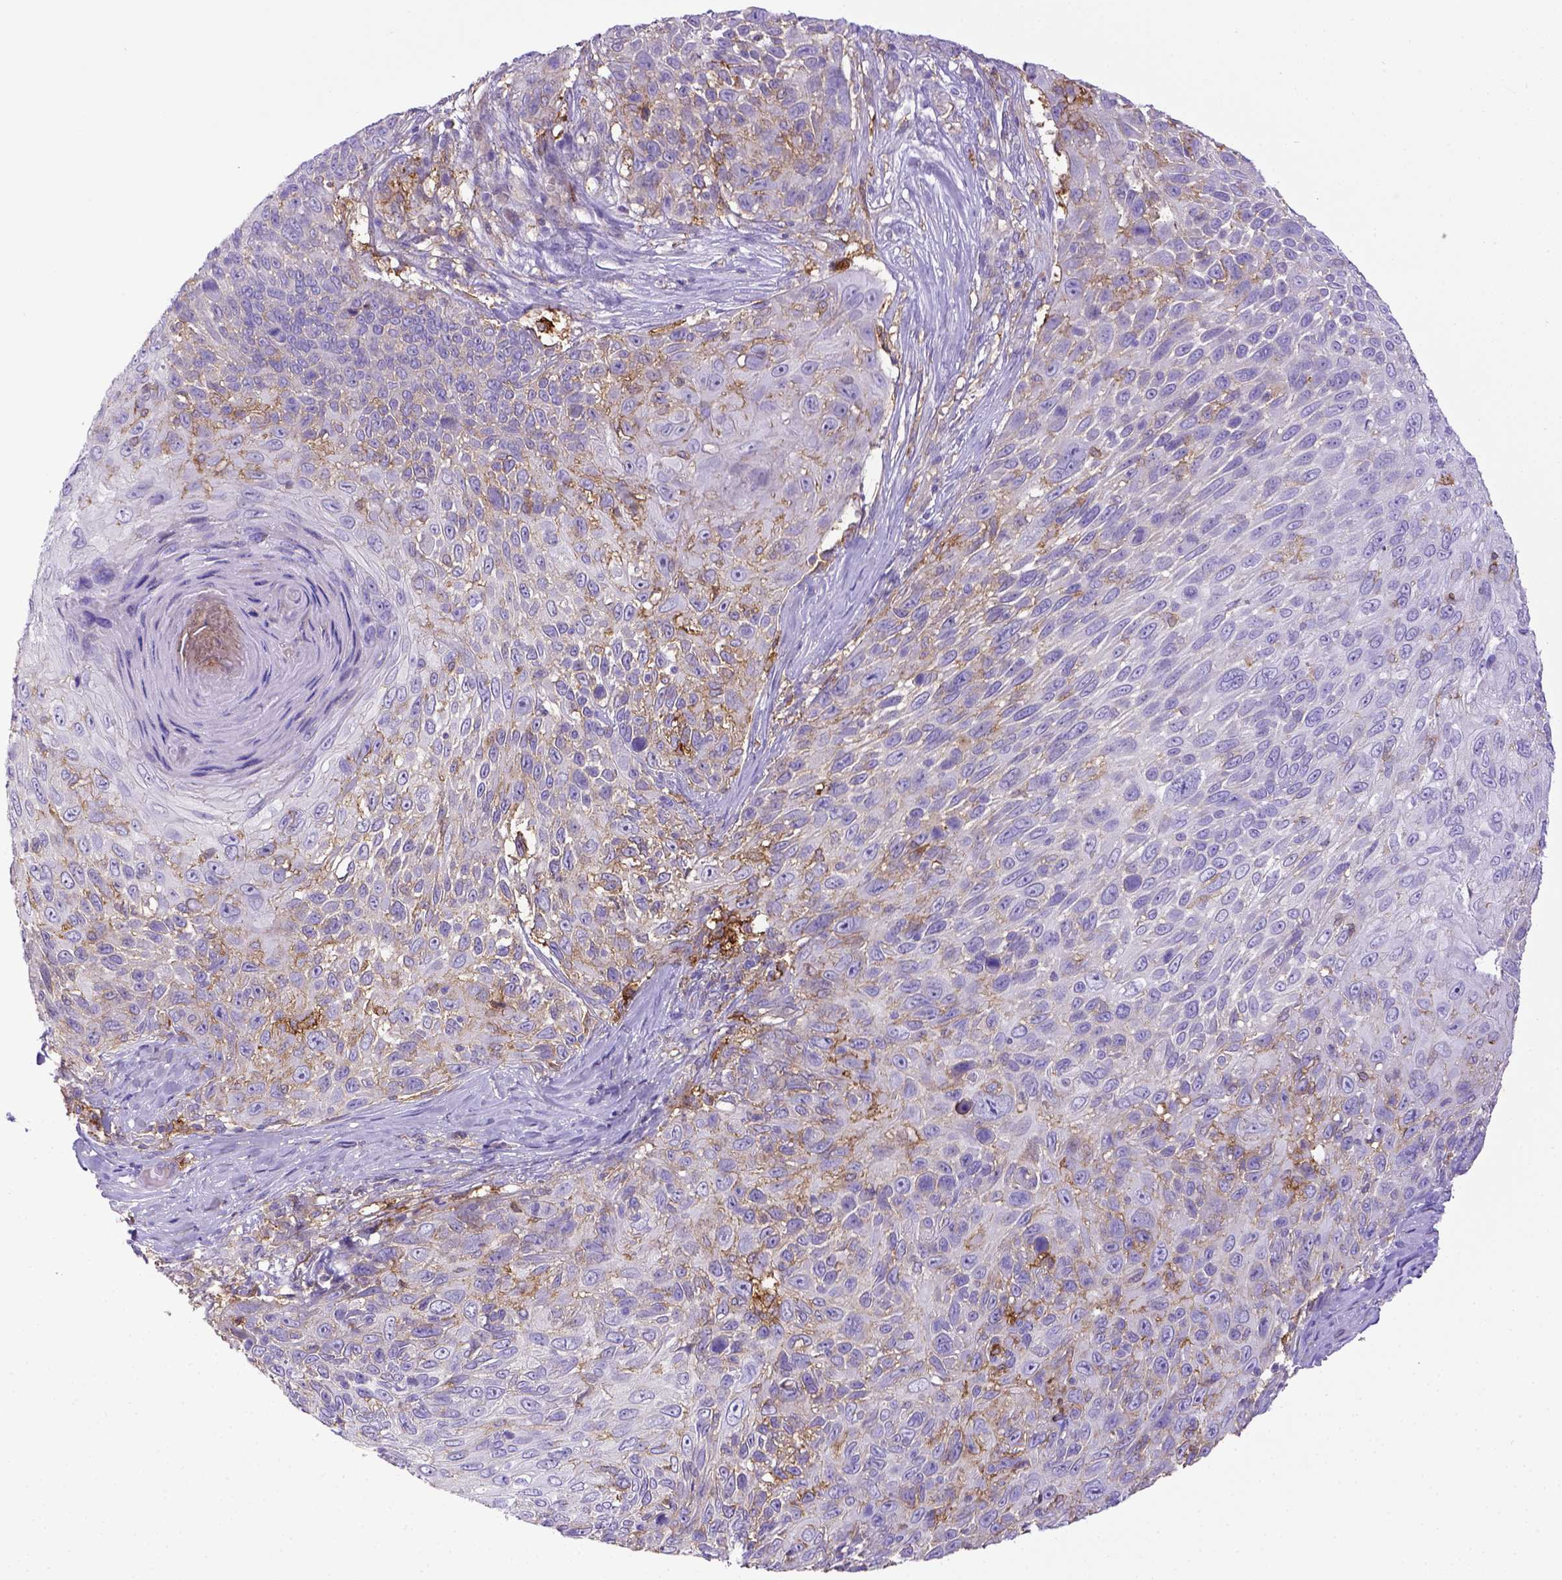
{"staining": {"intensity": "negative", "quantity": "none", "location": "none"}, "tissue": "skin cancer", "cell_type": "Tumor cells", "image_type": "cancer", "snomed": [{"axis": "morphology", "description": "Squamous cell carcinoma, NOS"}, {"axis": "topography", "description": "Skin"}], "caption": "This photomicrograph is of skin squamous cell carcinoma stained with immunohistochemistry (IHC) to label a protein in brown with the nuclei are counter-stained blue. There is no expression in tumor cells.", "gene": "CD40", "patient": {"sex": "male", "age": 92}}